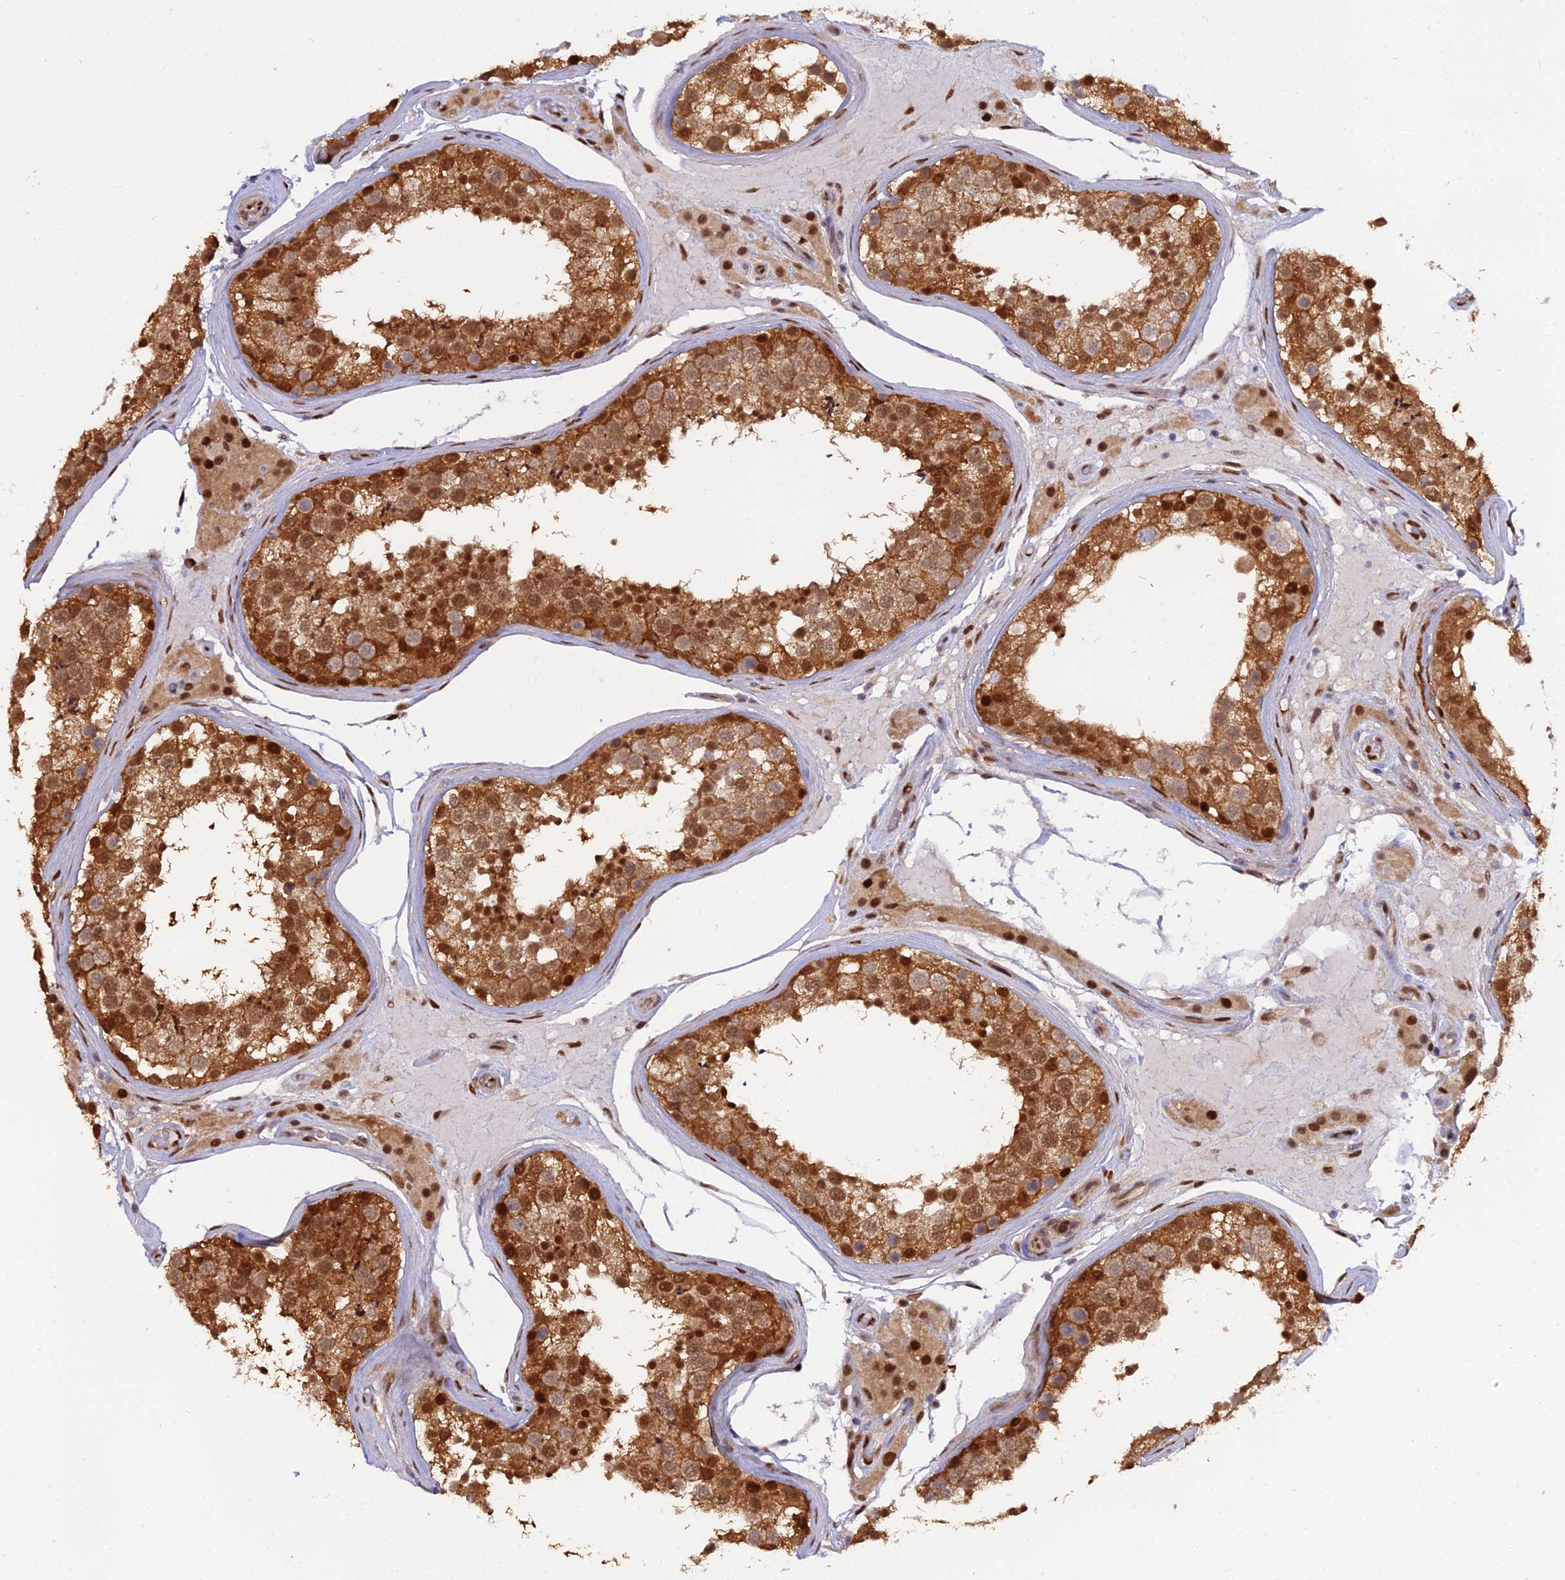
{"staining": {"intensity": "strong", "quantity": ">75%", "location": "cytoplasmic/membranous,nuclear"}, "tissue": "testis", "cell_type": "Cells in seminiferous ducts", "image_type": "normal", "snomed": [{"axis": "morphology", "description": "Normal tissue, NOS"}, {"axis": "topography", "description": "Testis"}], "caption": "This micrograph exhibits IHC staining of normal testis, with high strong cytoplasmic/membranous,nuclear staining in approximately >75% of cells in seminiferous ducts.", "gene": "NPEPL1", "patient": {"sex": "male", "age": 46}}